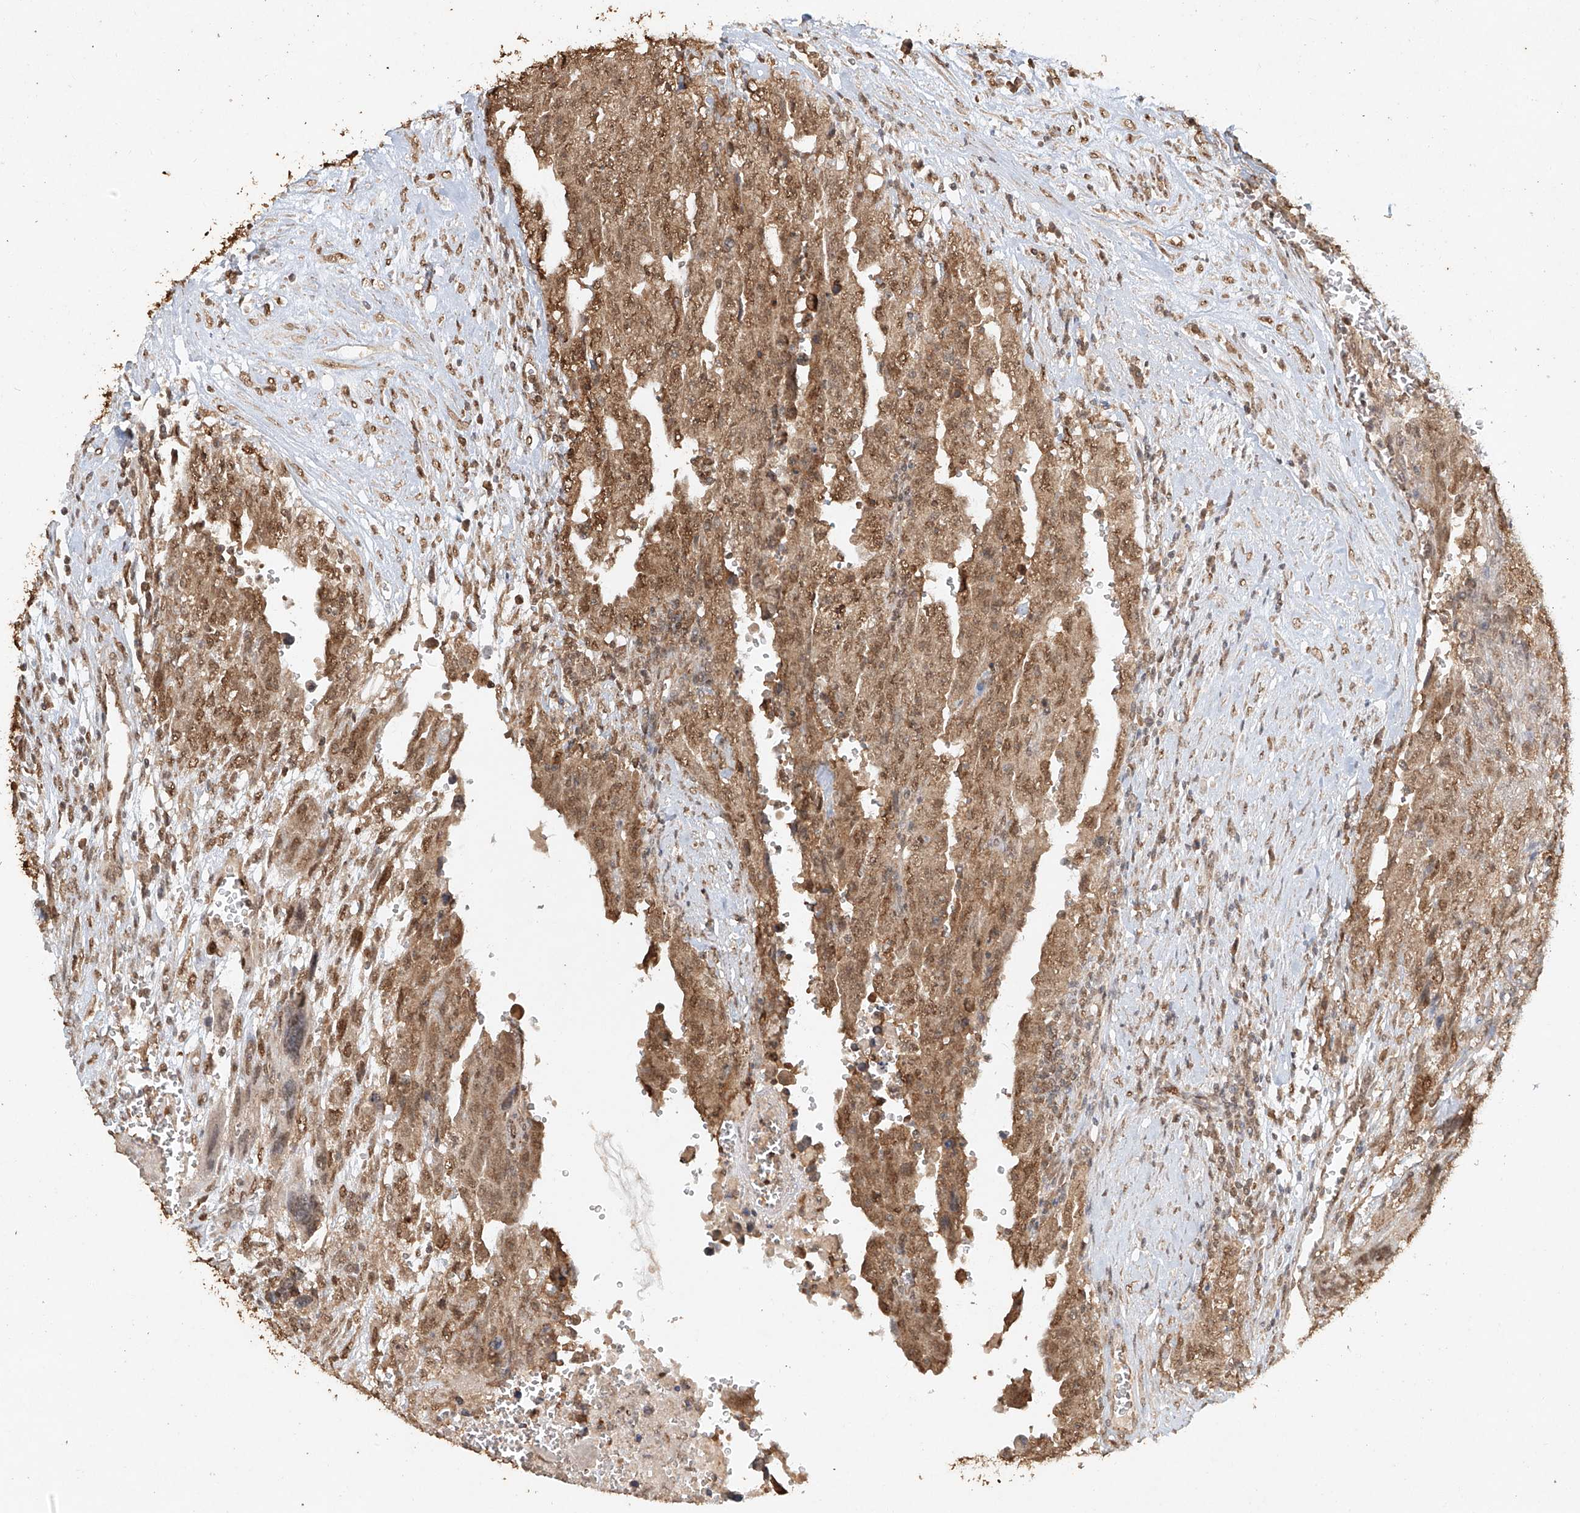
{"staining": {"intensity": "moderate", "quantity": ">75%", "location": "cytoplasmic/membranous,nuclear"}, "tissue": "testis cancer", "cell_type": "Tumor cells", "image_type": "cancer", "snomed": [{"axis": "morphology", "description": "Carcinoma, Embryonal, NOS"}, {"axis": "topography", "description": "Testis"}], "caption": "An immunohistochemistry histopathology image of tumor tissue is shown. Protein staining in brown highlights moderate cytoplasmic/membranous and nuclear positivity in testis embryonal carcinoma within tumor cells. (Brightfield microscopy of DAB IHC at high magnification).", "gene": "TIGAR", "patient": {"sex": "male", "age": 28}}